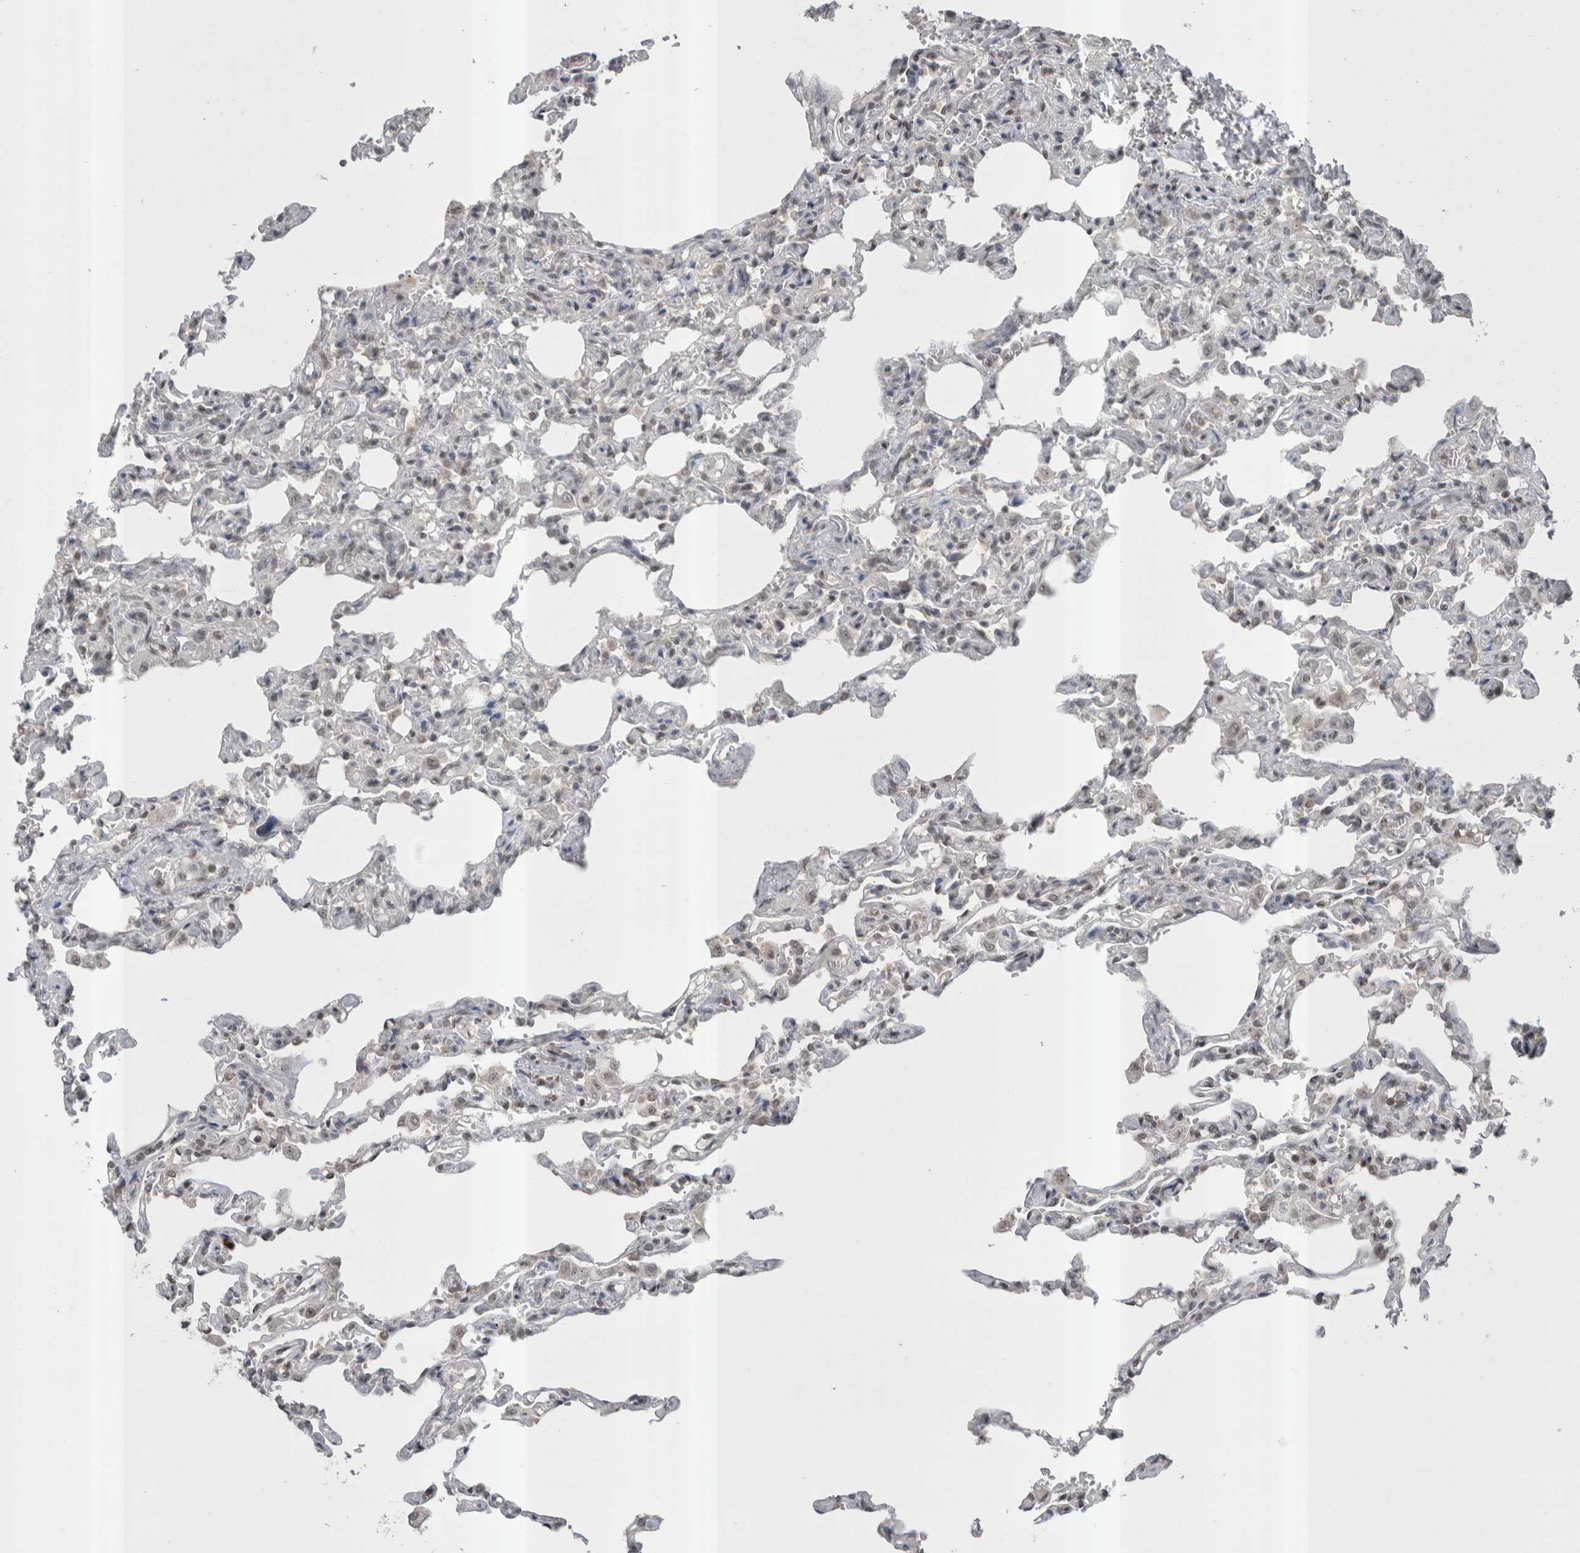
{"staining": {"intensity": "moderate", "quantity": "<25%", "location": "nuclear"}, "tissue": "lung", "cell_type": "Alveolar cells", "image_type": "normal", "snomed": [{"axis": "morphology", "description": "Normal tissue, NOS"}, {"axis": "topography", "description": "Lung"}], "caption": "DAB immunohistochemical staining of normal human lung displays moderate nuclear protein expression in approximately <25% of alveolar cells. The staining is performed using DAB (3,3'-diaminobenzidine) brown chromogen to label protein expression. The nuclei are counter-stained blue using hematoxylin.", "gene": "DAXX", "patient": {"sex": "male", "age": 21}}